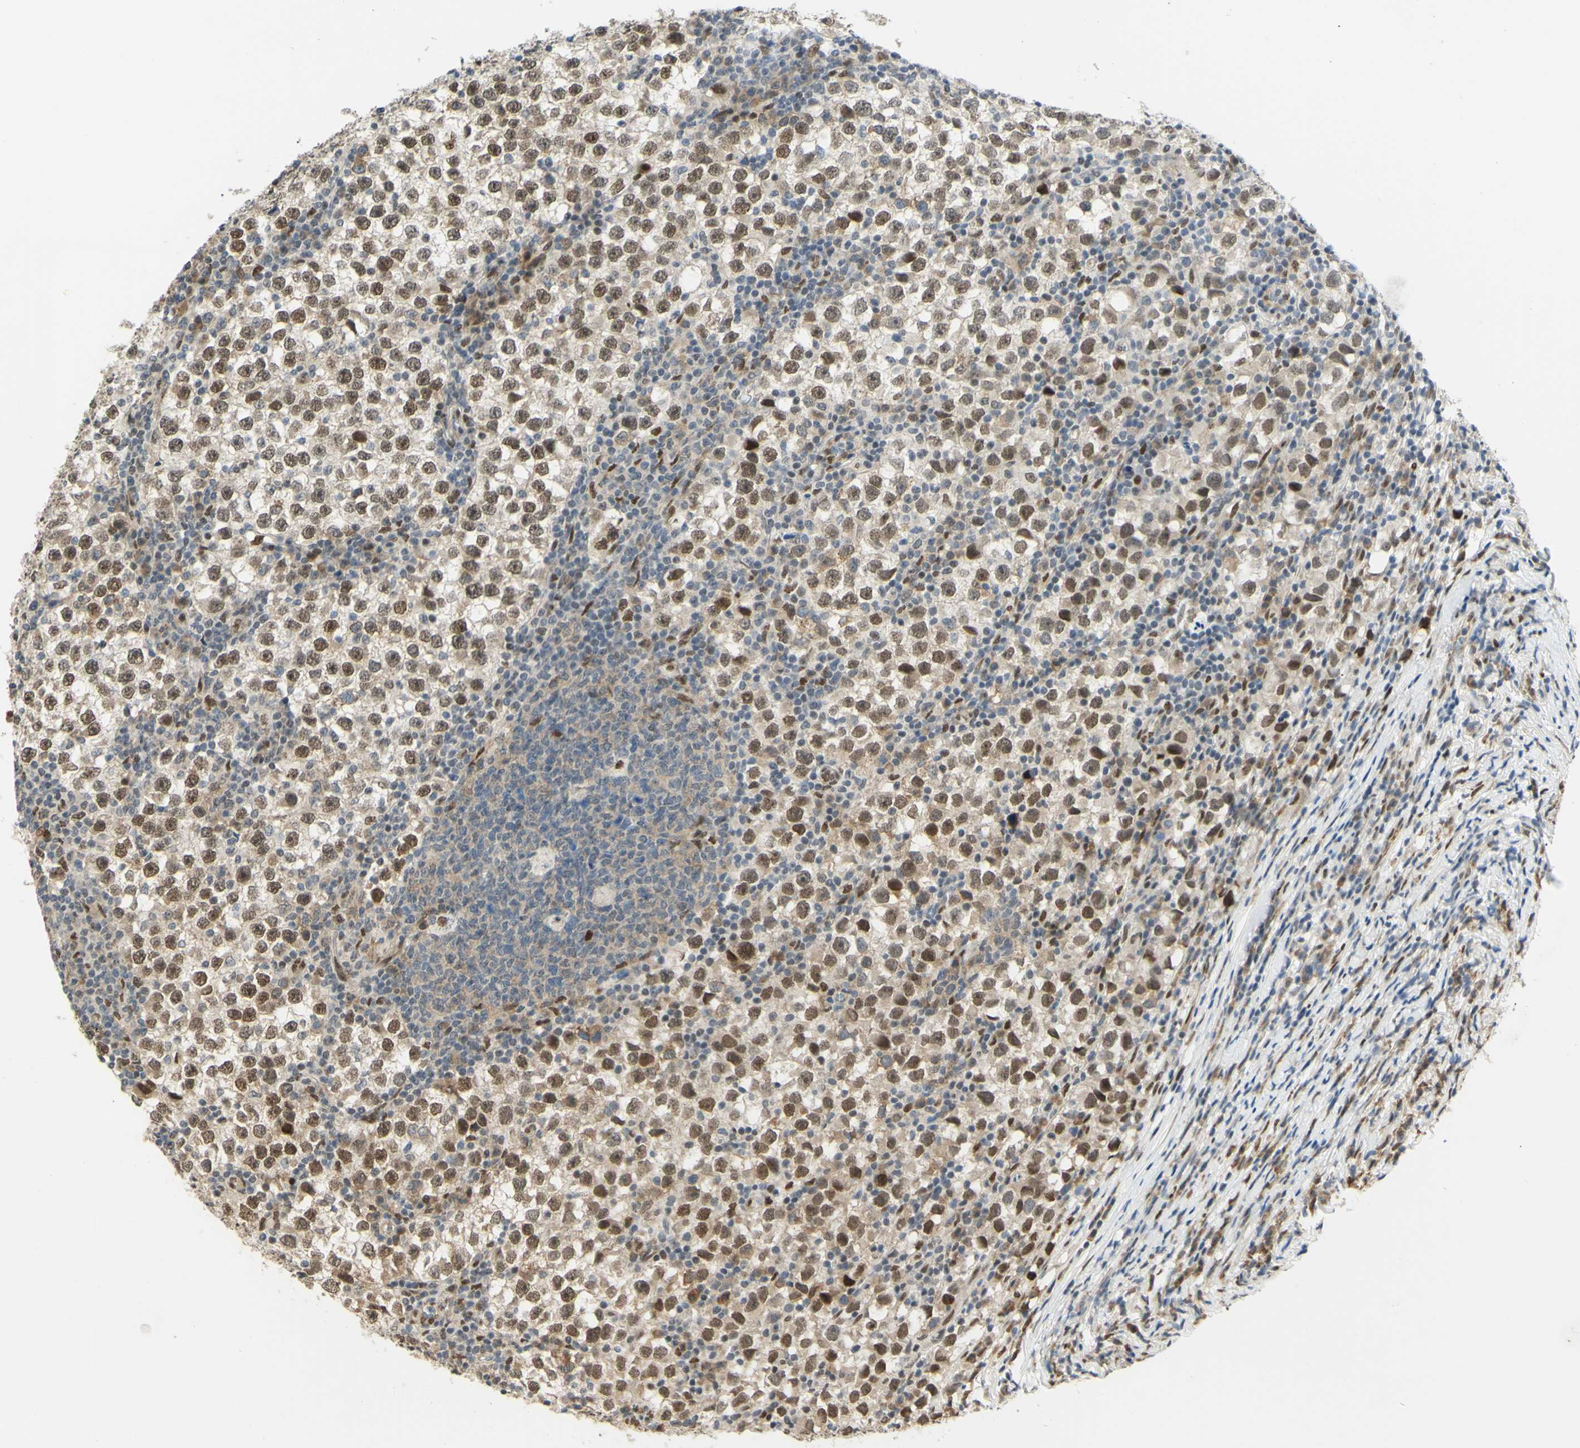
{"staining": {"intensity": "moderate", "quantity": ">75%", "location": "nuclear"}, "tissue": "testis cancer", "cell_type": "Tumor cells", "image_type": "cancer", "snomed": [{"axis": "morphology", "description": "Seminoma, NOS"}, {"axis": "topography", "description": "Testis"}], "caption": "Protein expression by immunohistochemistry (IHC) displays moderate nuclear positivity in about >75% of tumor cells in testis cancer (seminoma). (DAB IHC, brown staining for protein, blue staining for nuclei).", "gene": "DDX1", "patient": {"sex": "male", "age": 65}}